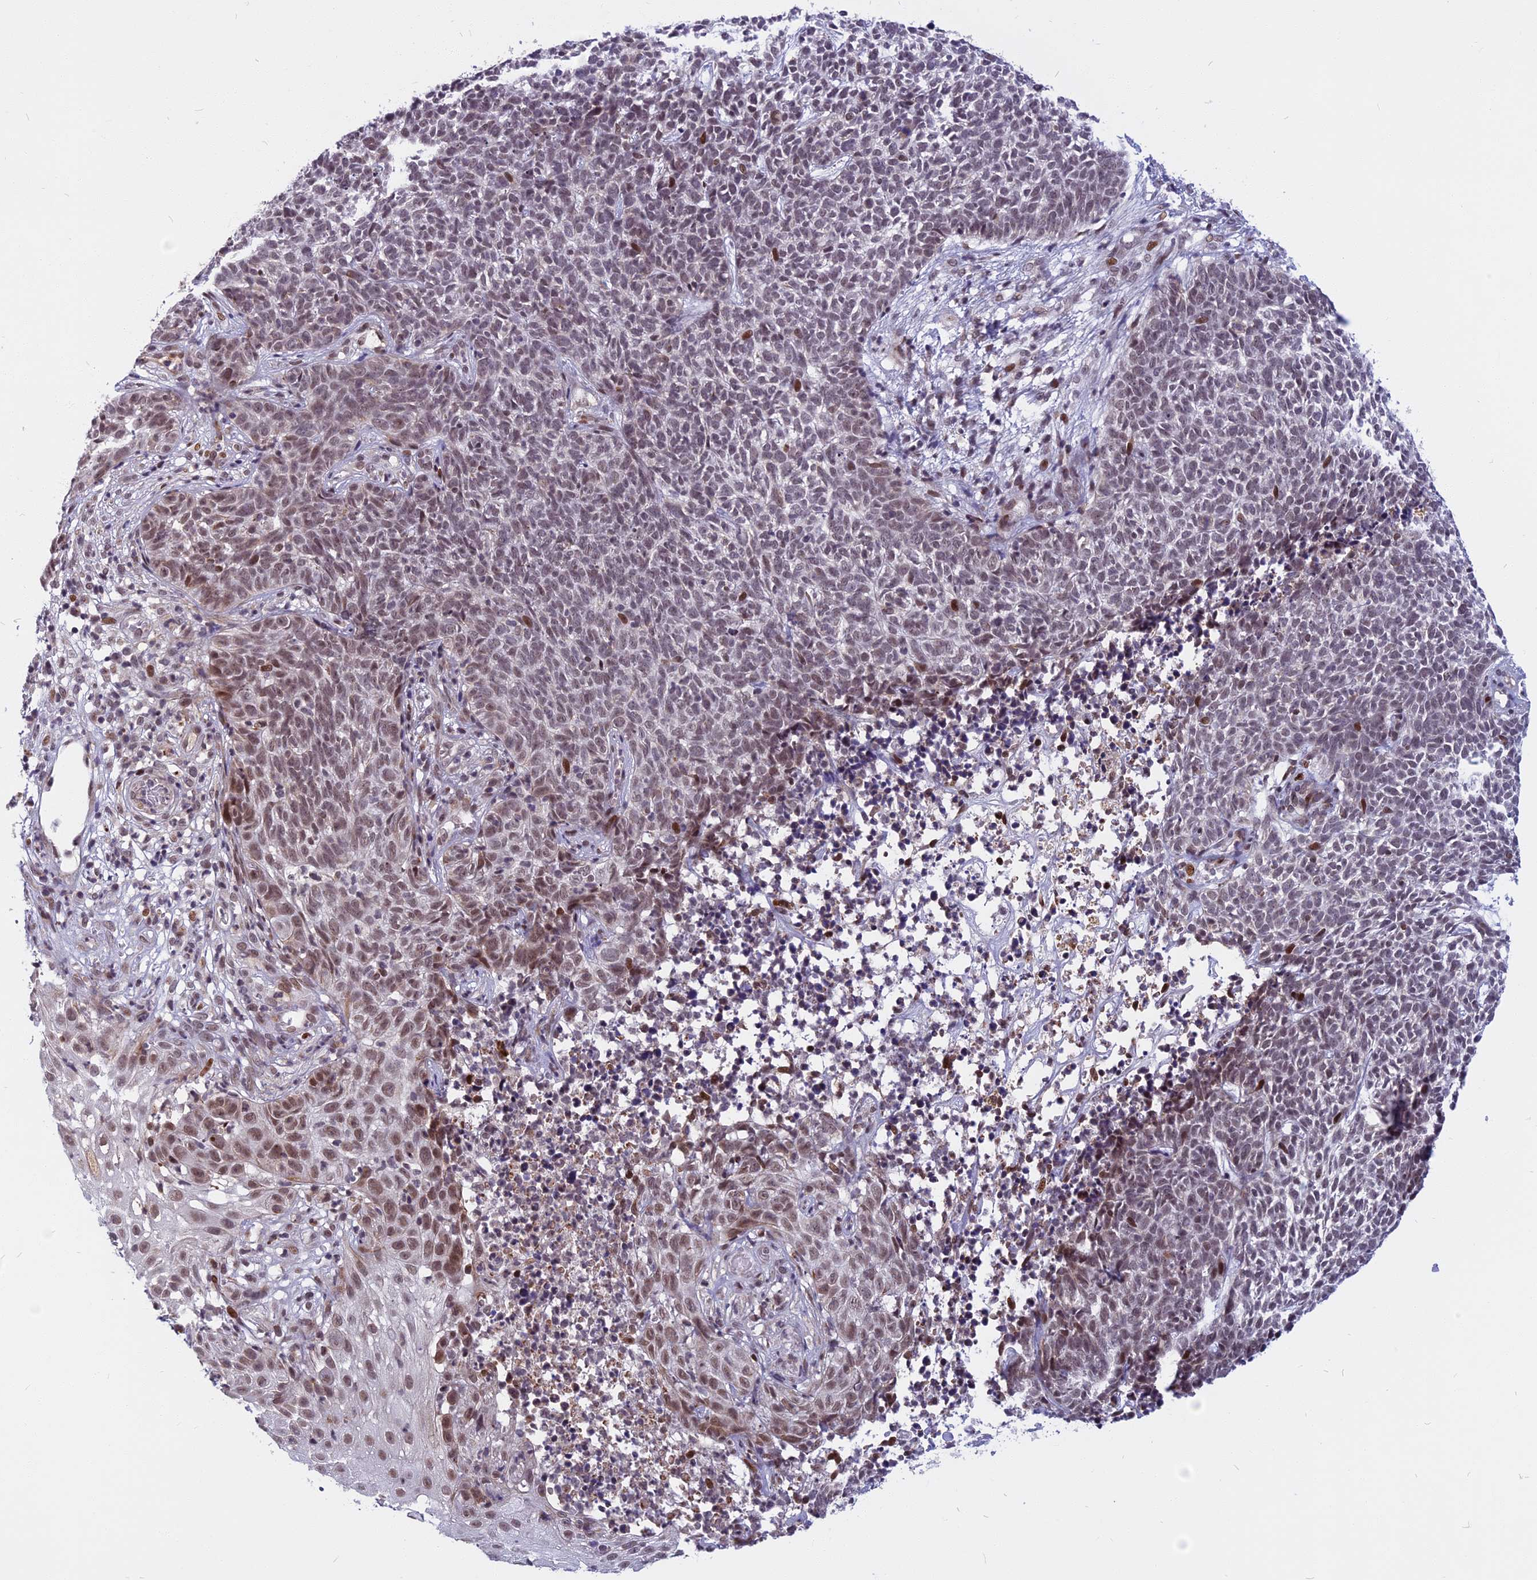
{"staining": {"intensity": "moderate", "quantity": "25%-75%", "location": "nuclear"}, "tissue": "skin cancer", "cell_type": "Tumor cells", "image_type": "cancer", "snomed": [{"axis": "morphology", "description": "Basal cell carcinoma"}, {"axis": "topography", "description": "Skin"}], "caption": "Basal cell carcinoma (skin) stained with DAB (3,3'-diaminobenzidine) IHC shows medium levels of moderate nuclear expression in about 25%-75% of tumor cells.", "gene": "CDC7", "patient": {"sex": "female", "age": 84}}